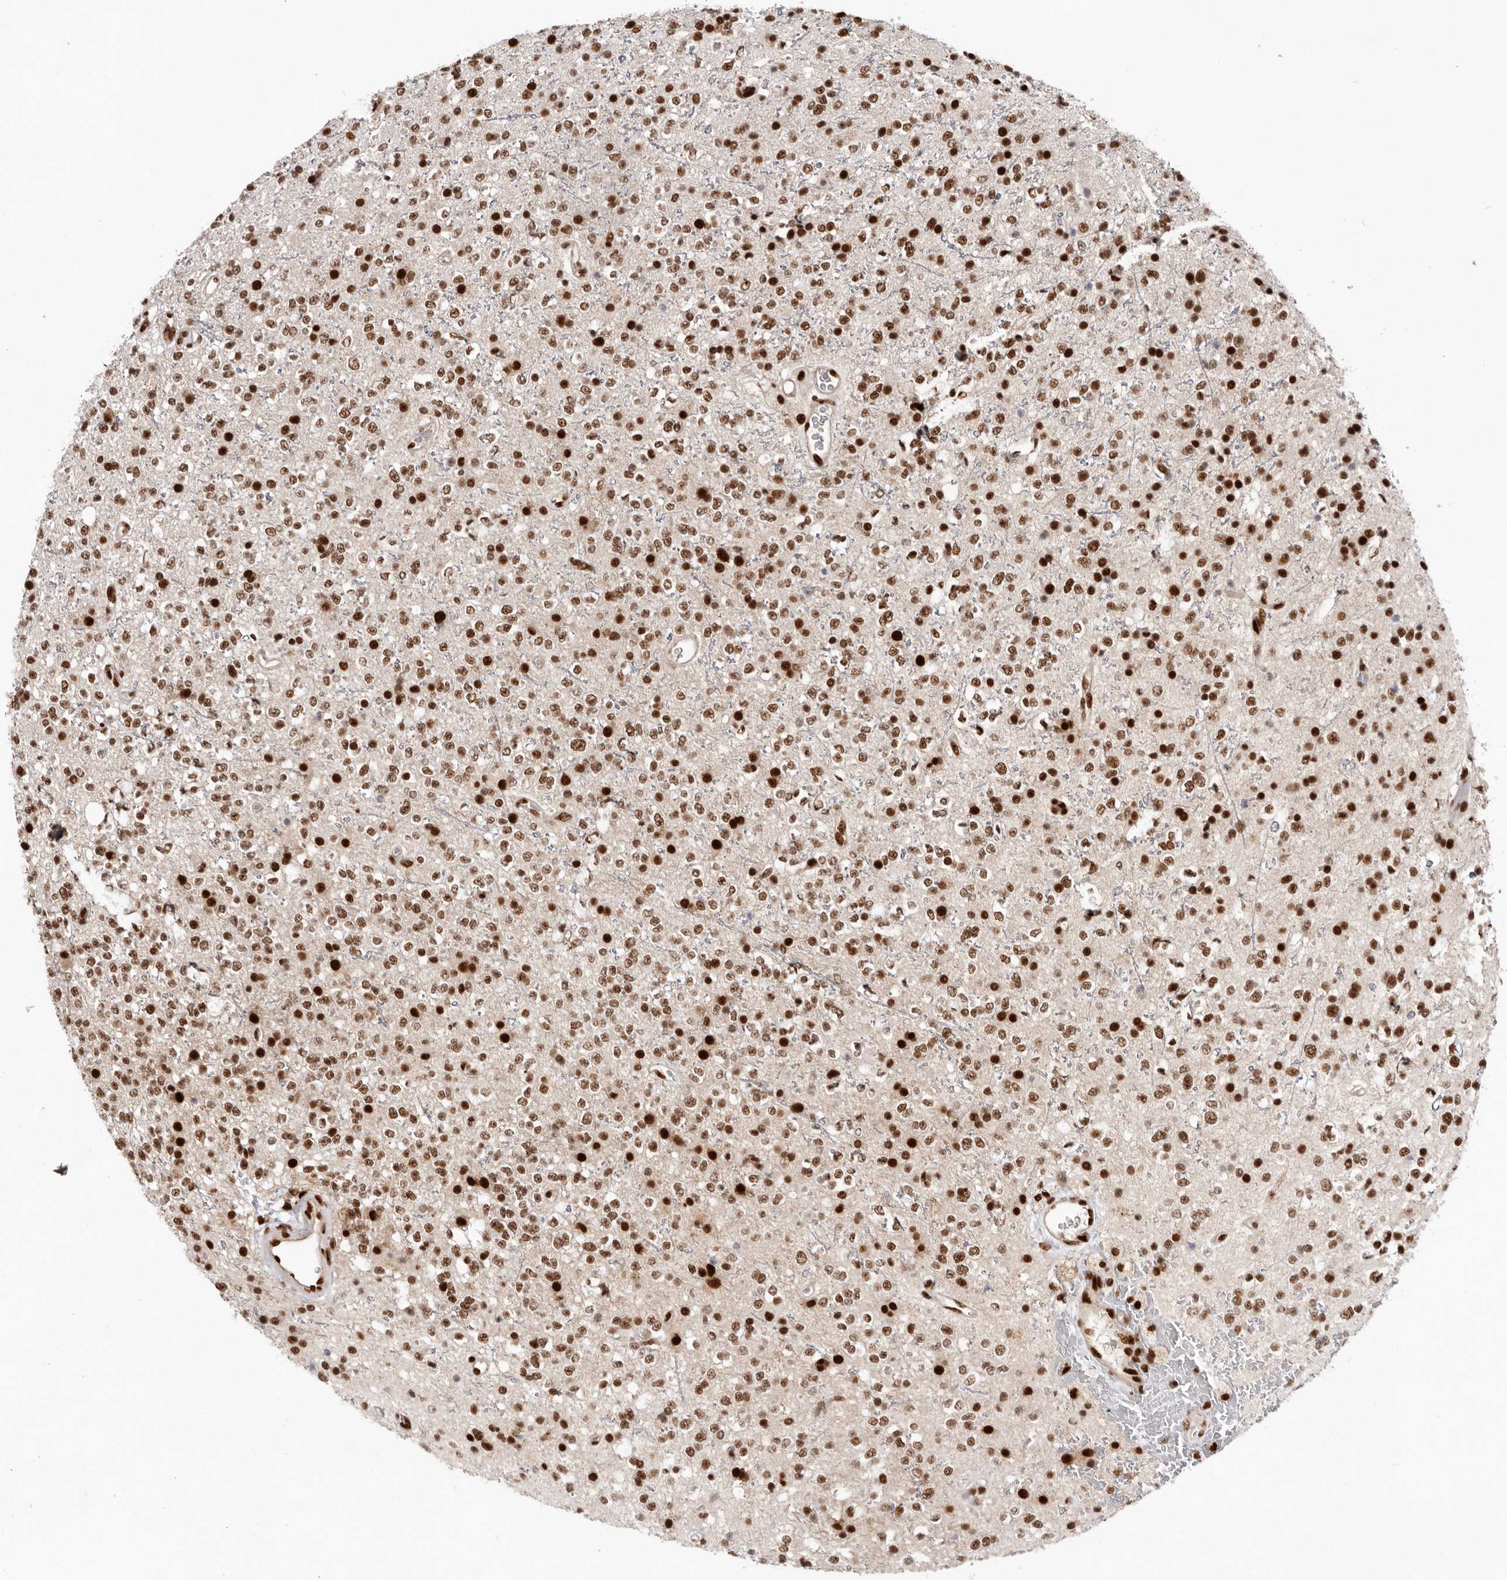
{"staining": {"intensity": "strong", "quantity": ">75%", "location": "nuclear"}, "tissue": "glioma", "cell_type": "Tumor cells", "image_type": "cancer", "snomed": [{"axis": "morphology", "description": "Glioma, malignant, High grade"}, {"axis": "topography", "description": "Brain"}], "caption": "This photomicrograph shows immunohistochemistry (IHC) staining of human glioma, with high strong nuclear staining in approximately >75% of tumor cells.", "gene": "CHTOP", "patient": {"sex": "male", "age": 34}}